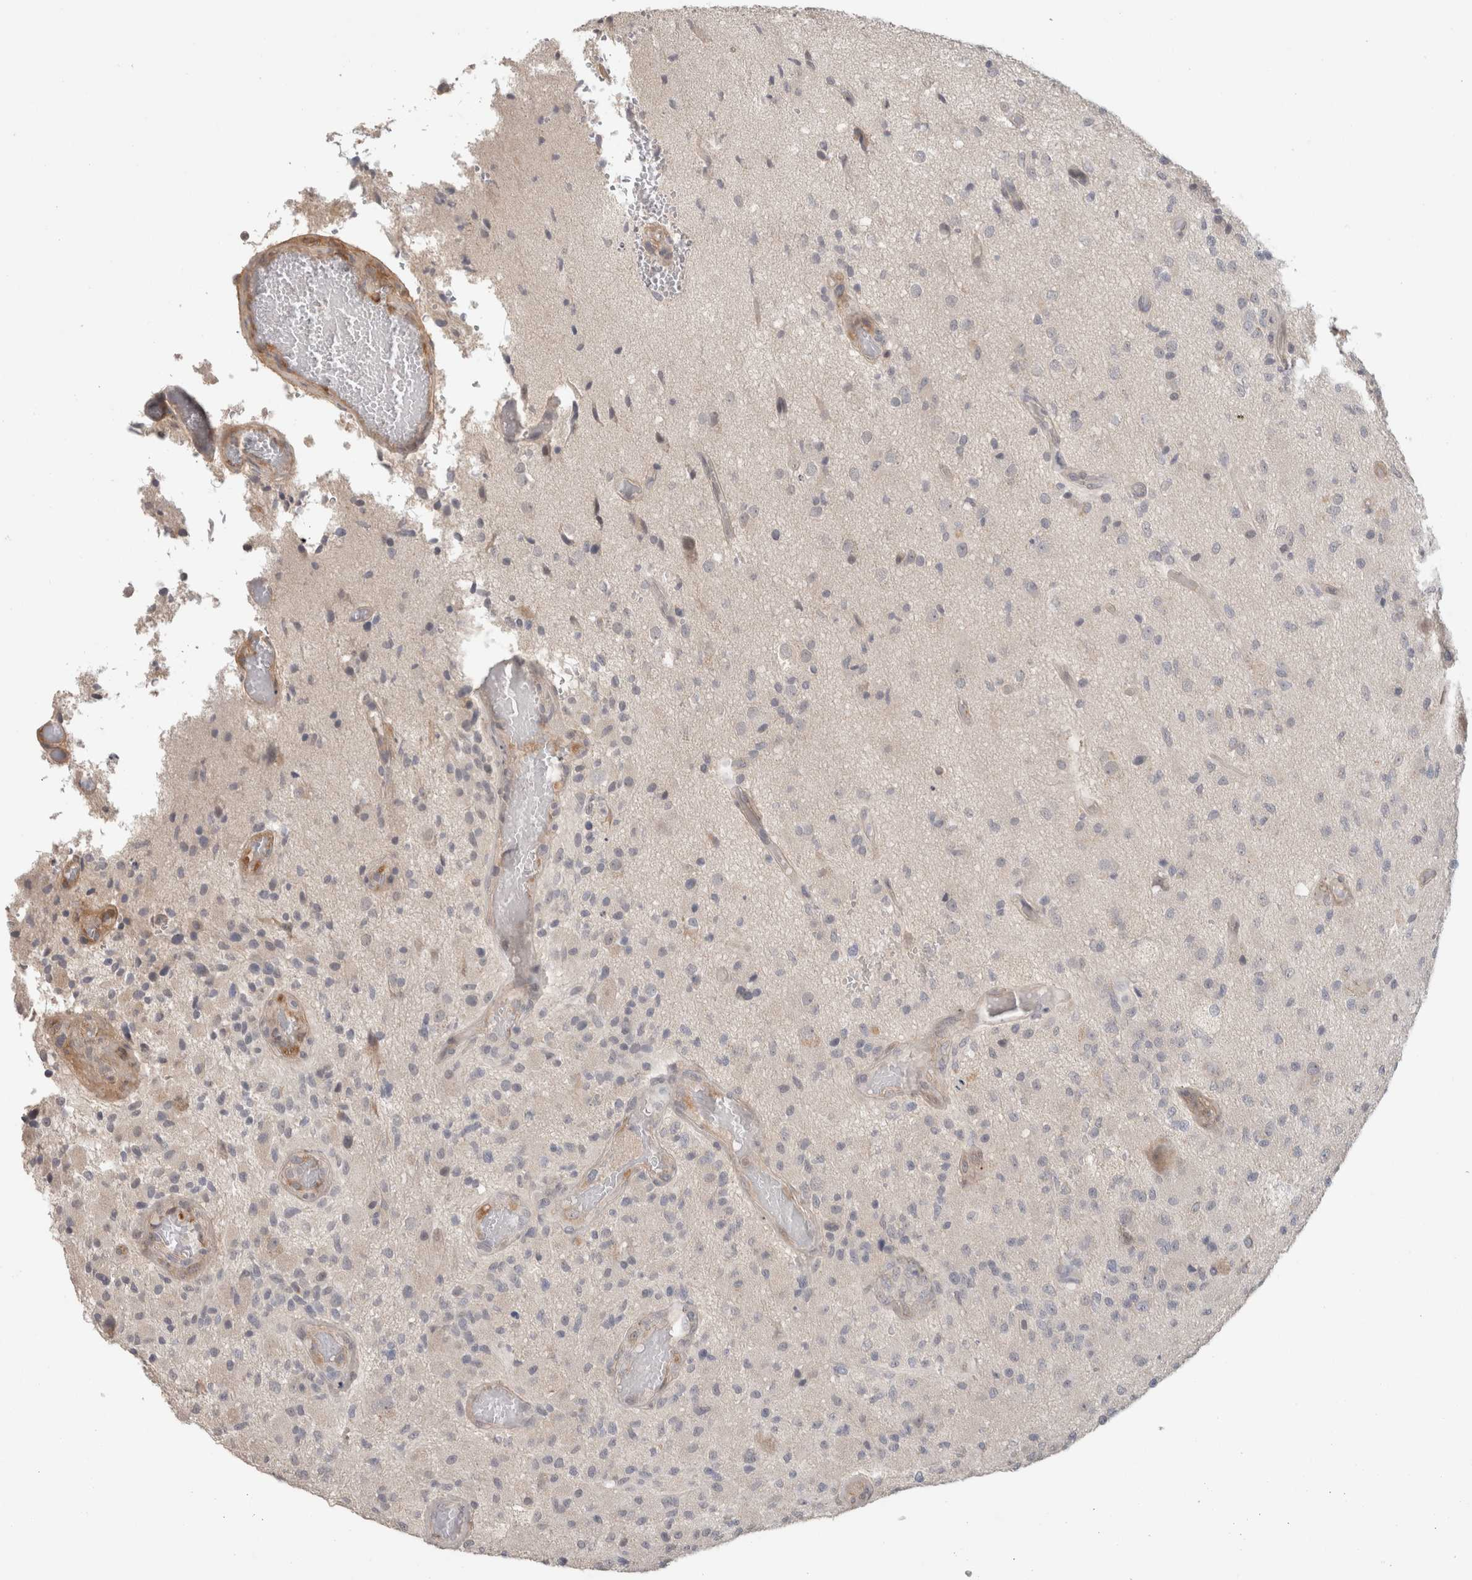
{"staining": {"intensity": "negative", "quantity": "none", "location": "none"}, "tissue": "glioma", "cell_type": "Tumor cells", "image_type": "cancer", "snomed": [{"axis": "morphology", "description": "Normal tissue, NOS"}, {"axis": "morphology", "description": "Glioma, malignant, High grade"}, {"axis": "topography", "description": "Cerebral cortex"}], "caption": "Micrograph shows no protein expression in tumor cells of glioma tissue.", "gene": "HSPG2", "patient": {"sex": "male", "age": 77}}